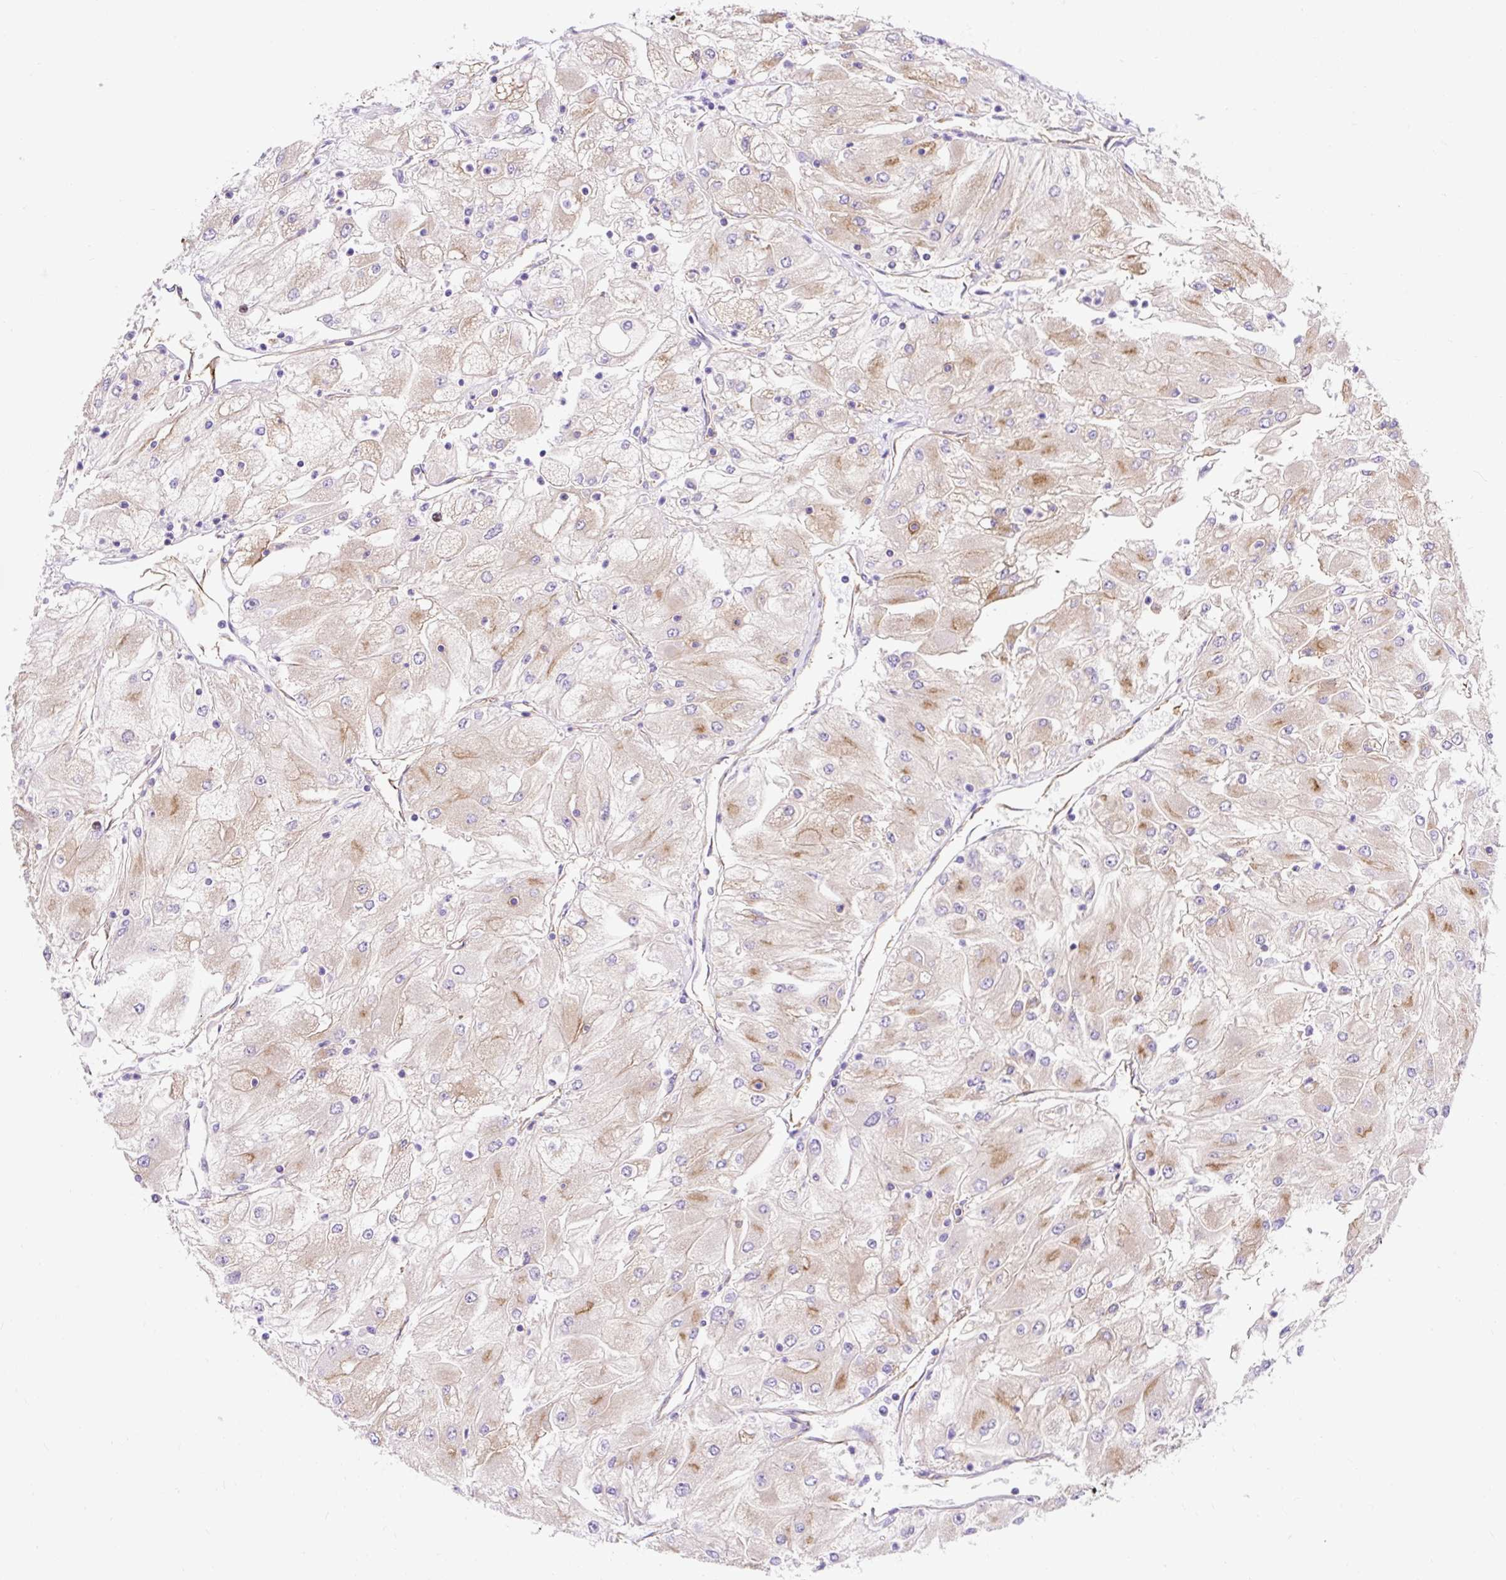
{"staining": {"intensity": "moderate", "quantity": "<25%", "location": "cytoplasmic/membranous"}, "tissue": "renal cancer", "cell_type": "Tumor cells", "image_type": "cancer", "snomed": [{"axis": "morphology", "description": "Adenocarcinoma, NOS"}, {"axis": "topography", "description": "Kidney"}], "caption": "Protein staining of renal cancer tissue reveals moderate cytoplasmic/membranous staining in about <25% of tumor cells.", "gene": "HIP1R", "patient": {"sex": "male", "age": 80}}